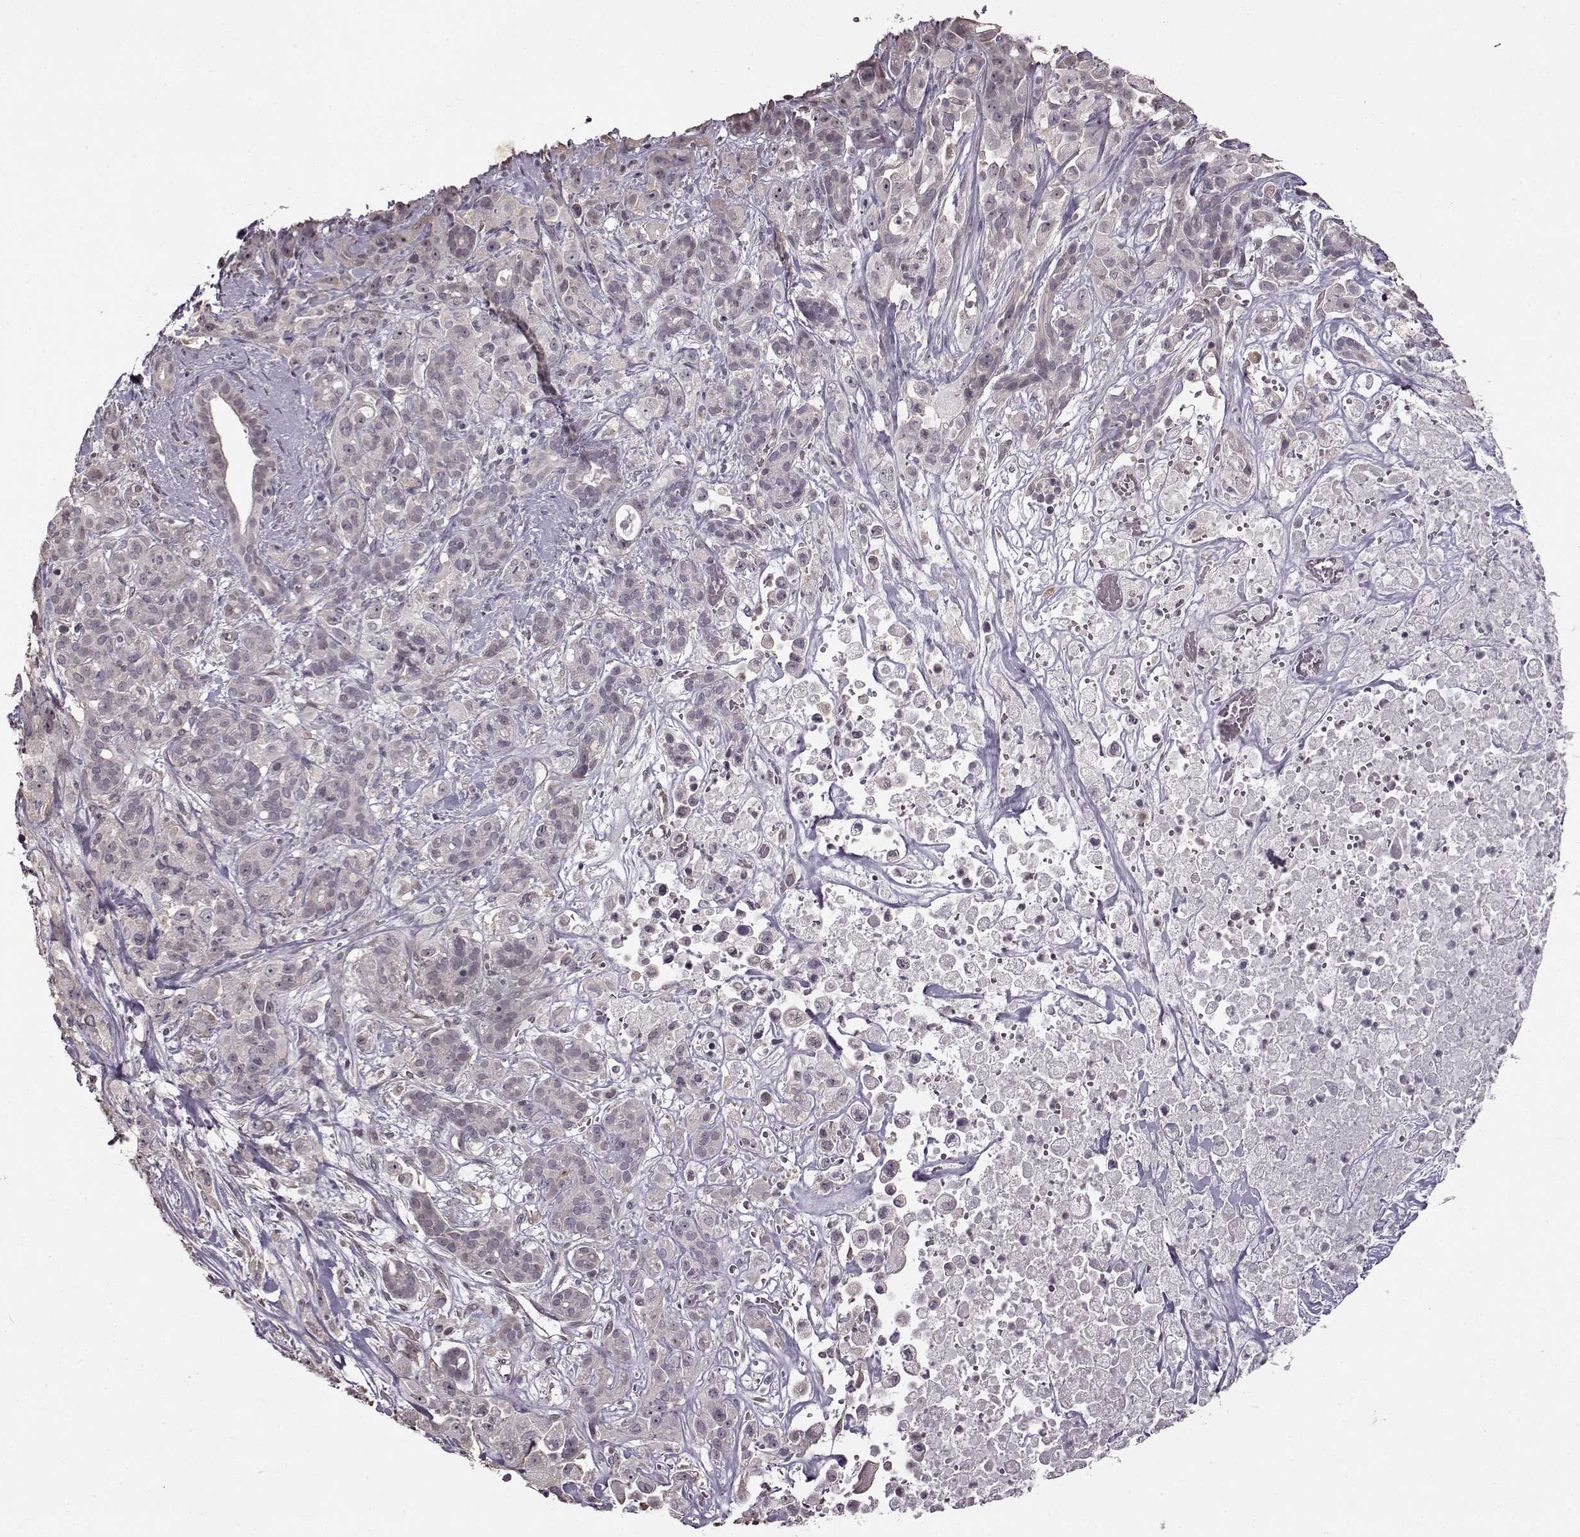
{"staining": {"intensity": "negative", "quantity": "none", "location": "none"}, "tissue": "pancreatic cancer", "cell_type": "Tumor cells", "image_type": "cancer", "snomed": [{"axis": "morphology", "description": "Adenocarcinoma, NOS"}, {"axis": "topography", "description": "Pancreas"}], "caption": "A micrograph of human pancreatic cancer is negative for staining in tumor cells.", "gene": "FSHB", "patient": {"sex": "male", "age": 44}}